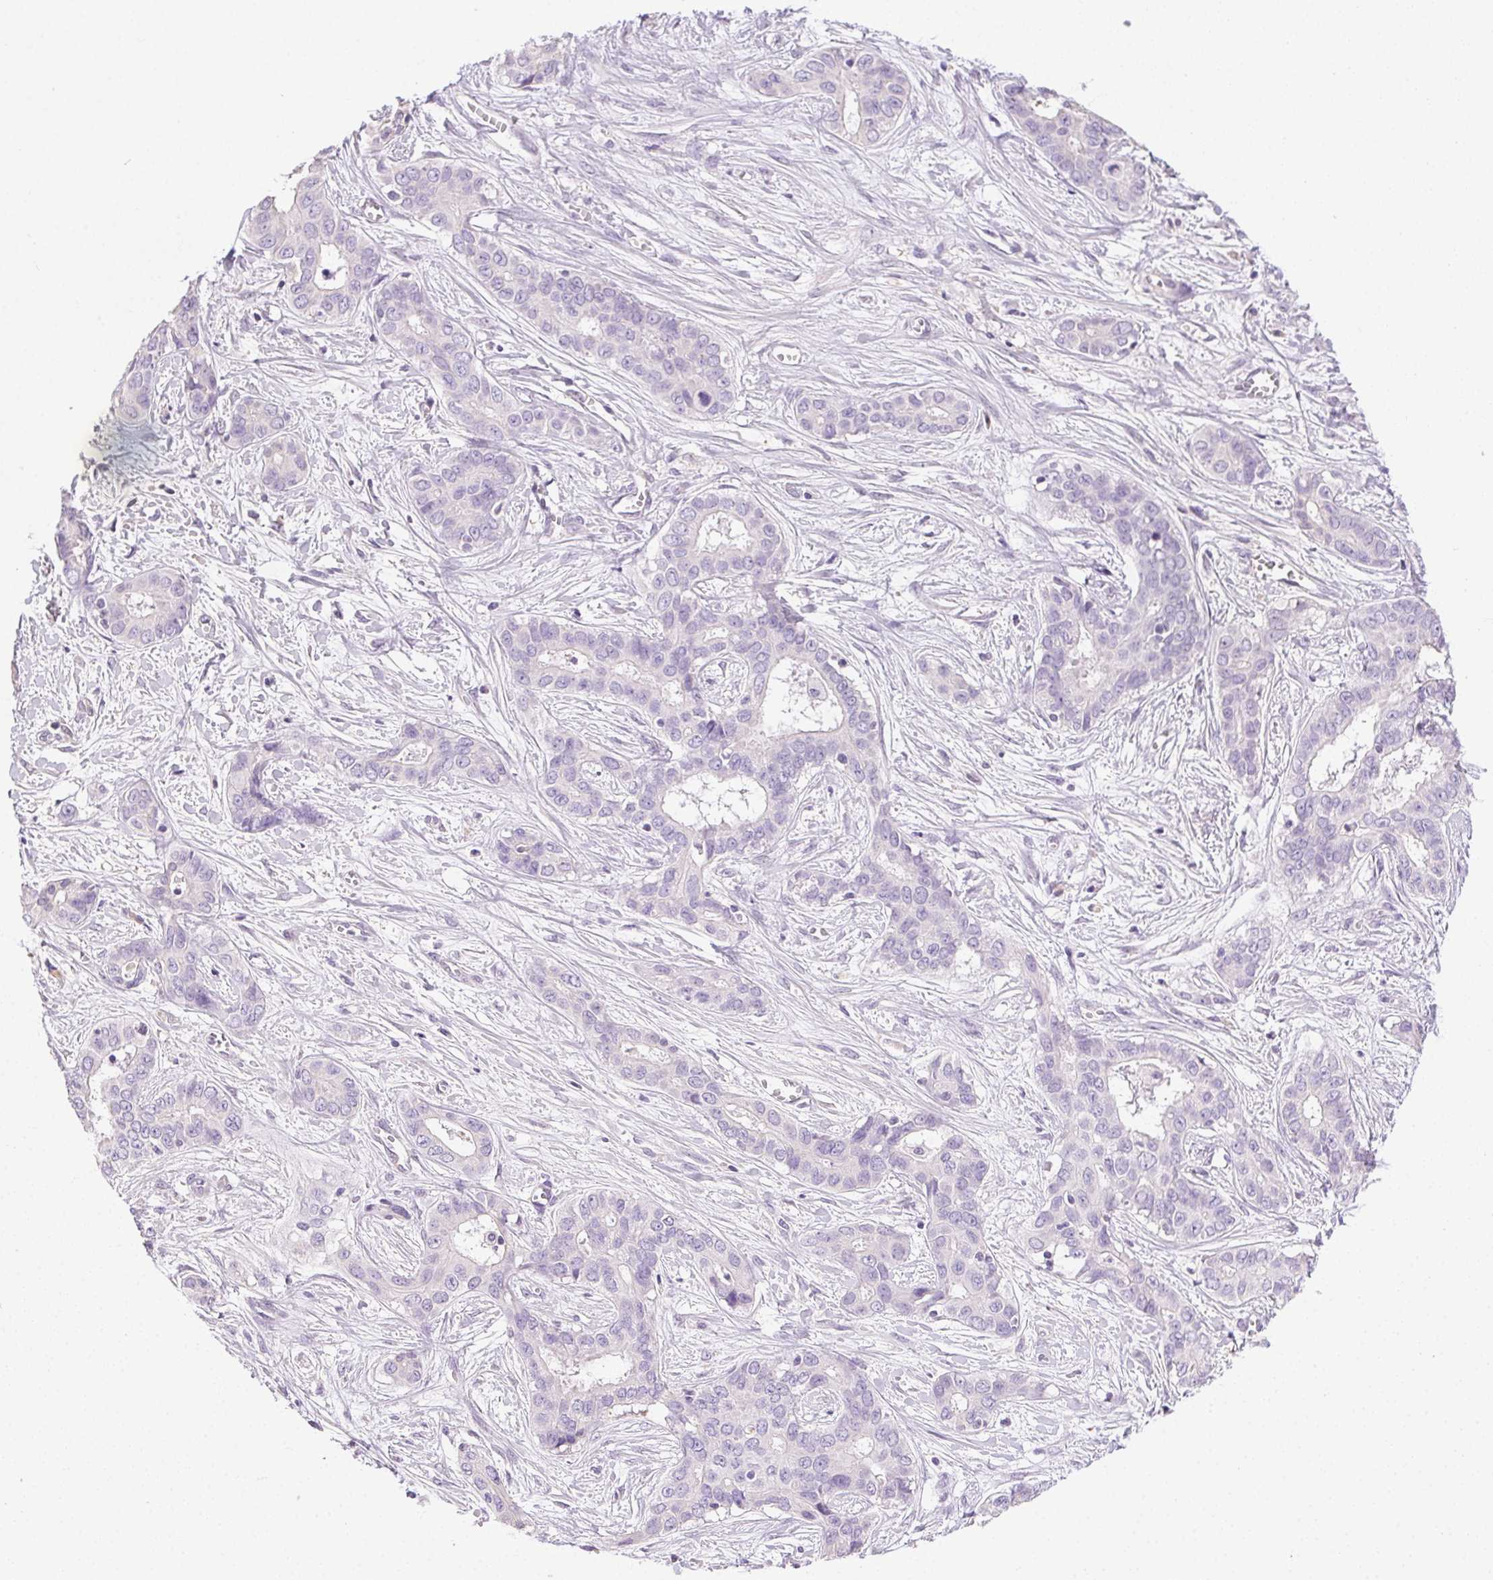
{"staining": {"intensity": "negative", "quantity": "none", "location": "none"}, "tissue": "liver cancer", "cell_type": "Tumor cells", "image_type": "cancer", "snomed": [{"axis": "morphology", "description": "Cholangiocarcinoma"}, {"axis": "topography", "description": "Liver"}], "caption": "This is a image of IHC staining of liver cancer, which shows no positivity in tumor cells. The staining is performed using DAB (3,3'-diaminobenzidine) brown chromogen with nuclei counter-stained in using hematoxylin.", "gene": "SYCE2", "patient": {"sex": "female", "age": 65}}